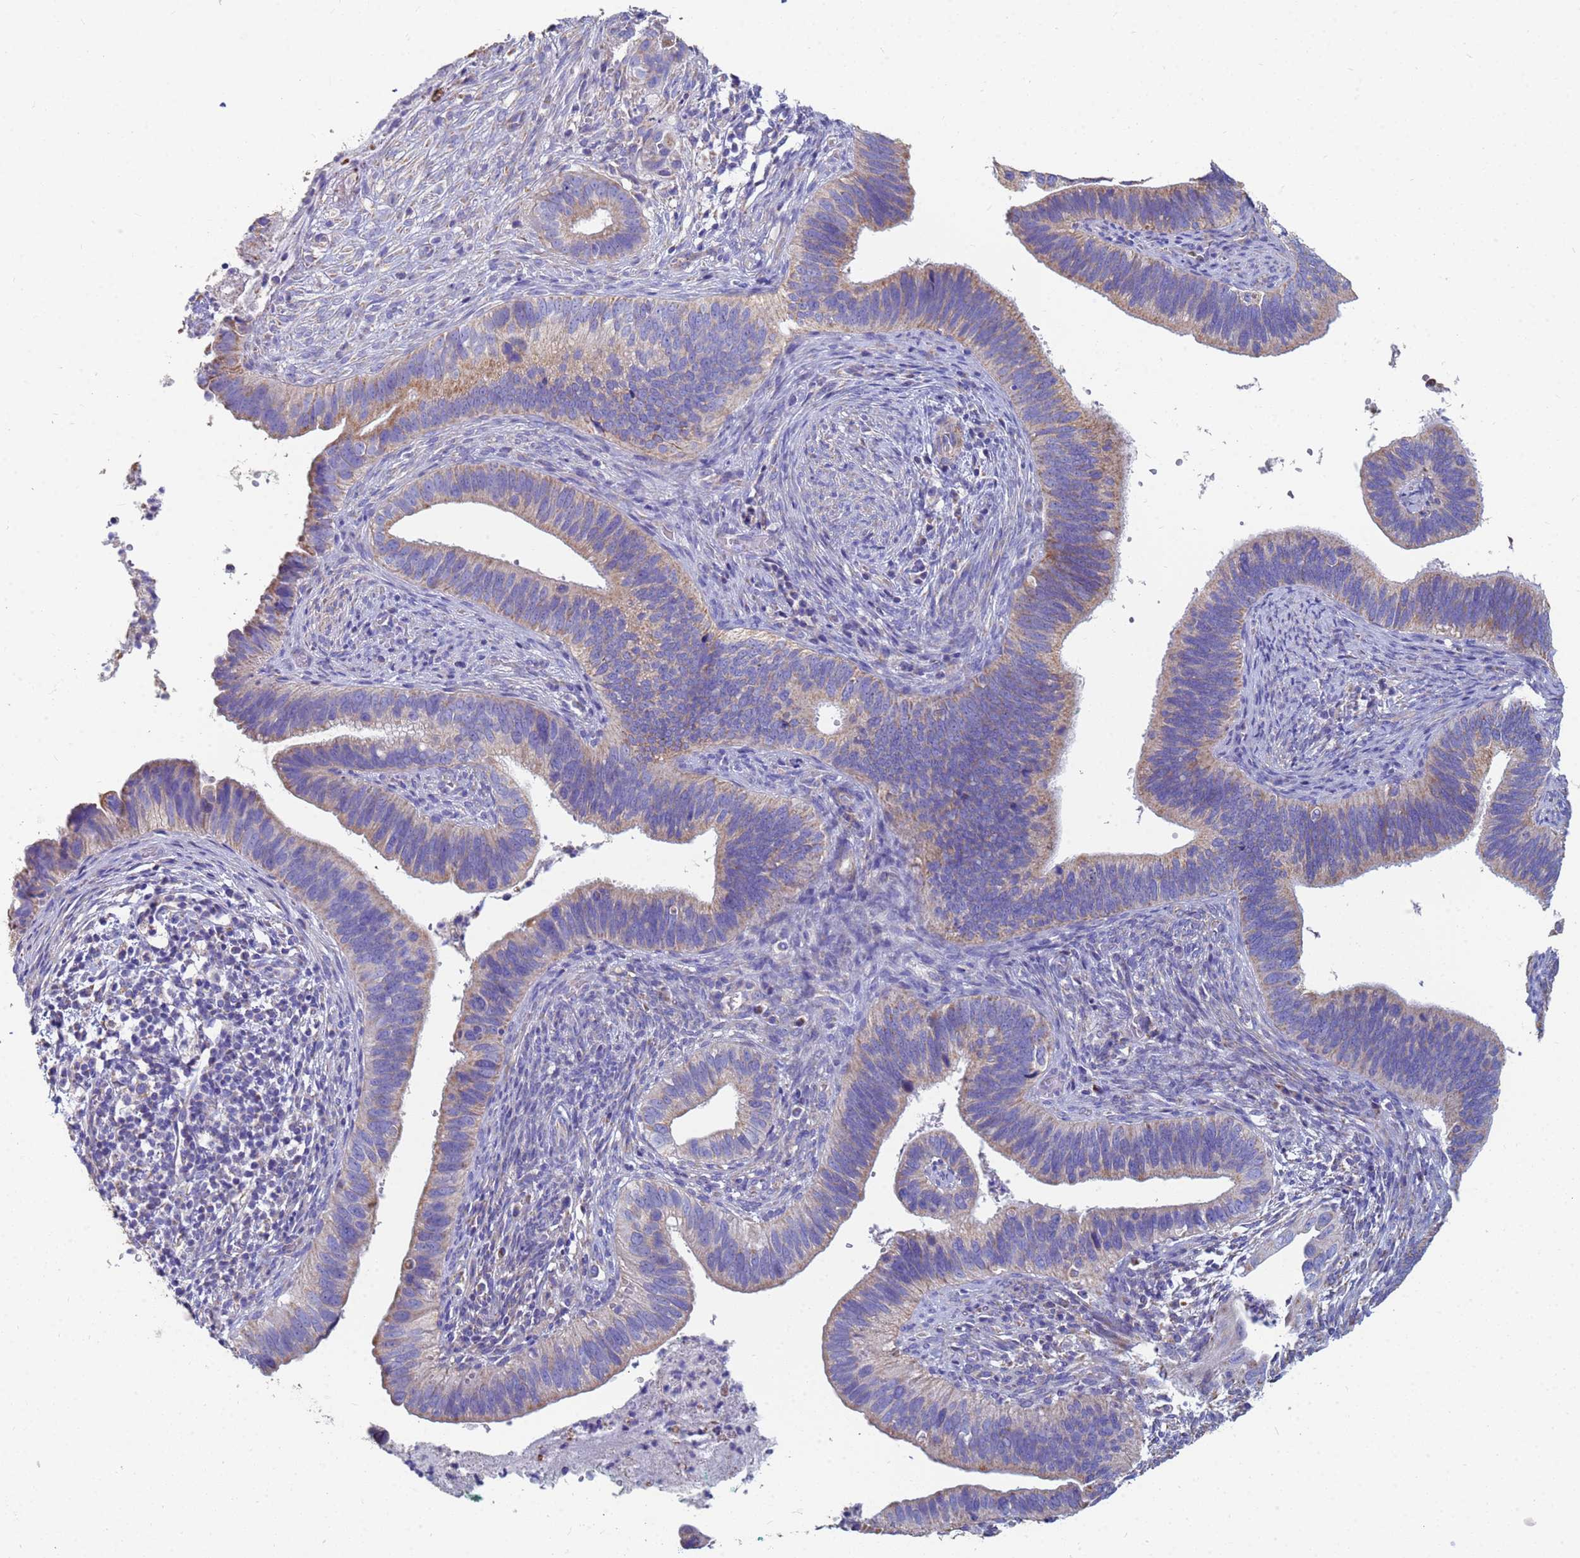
{"staining": {"intensity": "weak", "quantity": "25%-75%", "location": "cytoplasmic/membranous"}, "tissue": "cervical cancer", "cell_type": "Tumor cells", "image_type": "cancer", "snomed": [{"axis": "morphology", "description": "Adenocarcinoma, NOS"}, {"axis": "topography", "description": "Cervix"}], "caption": "About 25%-75% of tumor cells in adenocarcinoma (cervical) reveal weak cytoplasmic/membranous protein staining as visualized by brown immunohistochemical staining.", "gene": "UQCRH", "patient": {"sex": "female", "age": 42}}